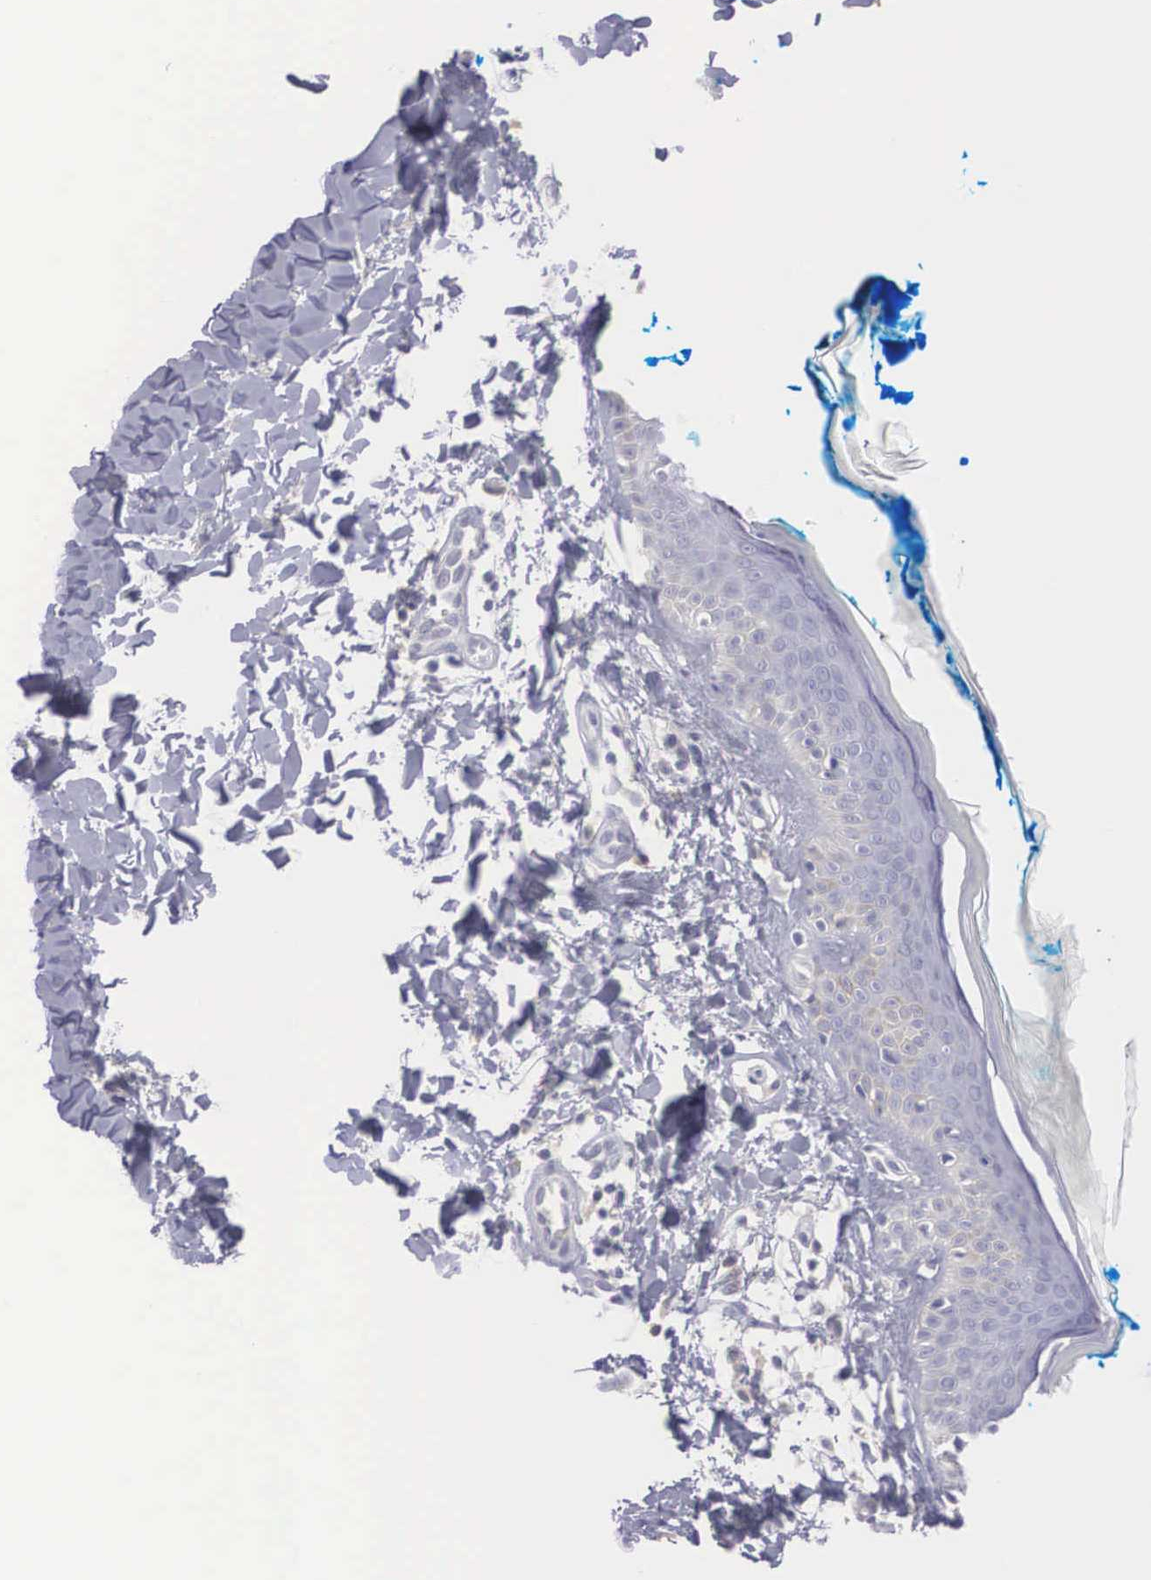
{"staining": {"intensity": "negative", "quantity": "none", "location": "none"}, "tissue": "skin", "cell_type": "Fibroblasts", "image_type": "normal", "snomed": [{"axis": "morphology", "description": "Normal tissue, NOS"}, {"axis": "topography", "description": "Skin"}], "caption": "This is an immunohistochemistry (IHC) micrograph of unremarkable human skin. There is no expression in fibroblasts.", "gene": "REPS2", "patient": {"sex": "female", "age": 56}}